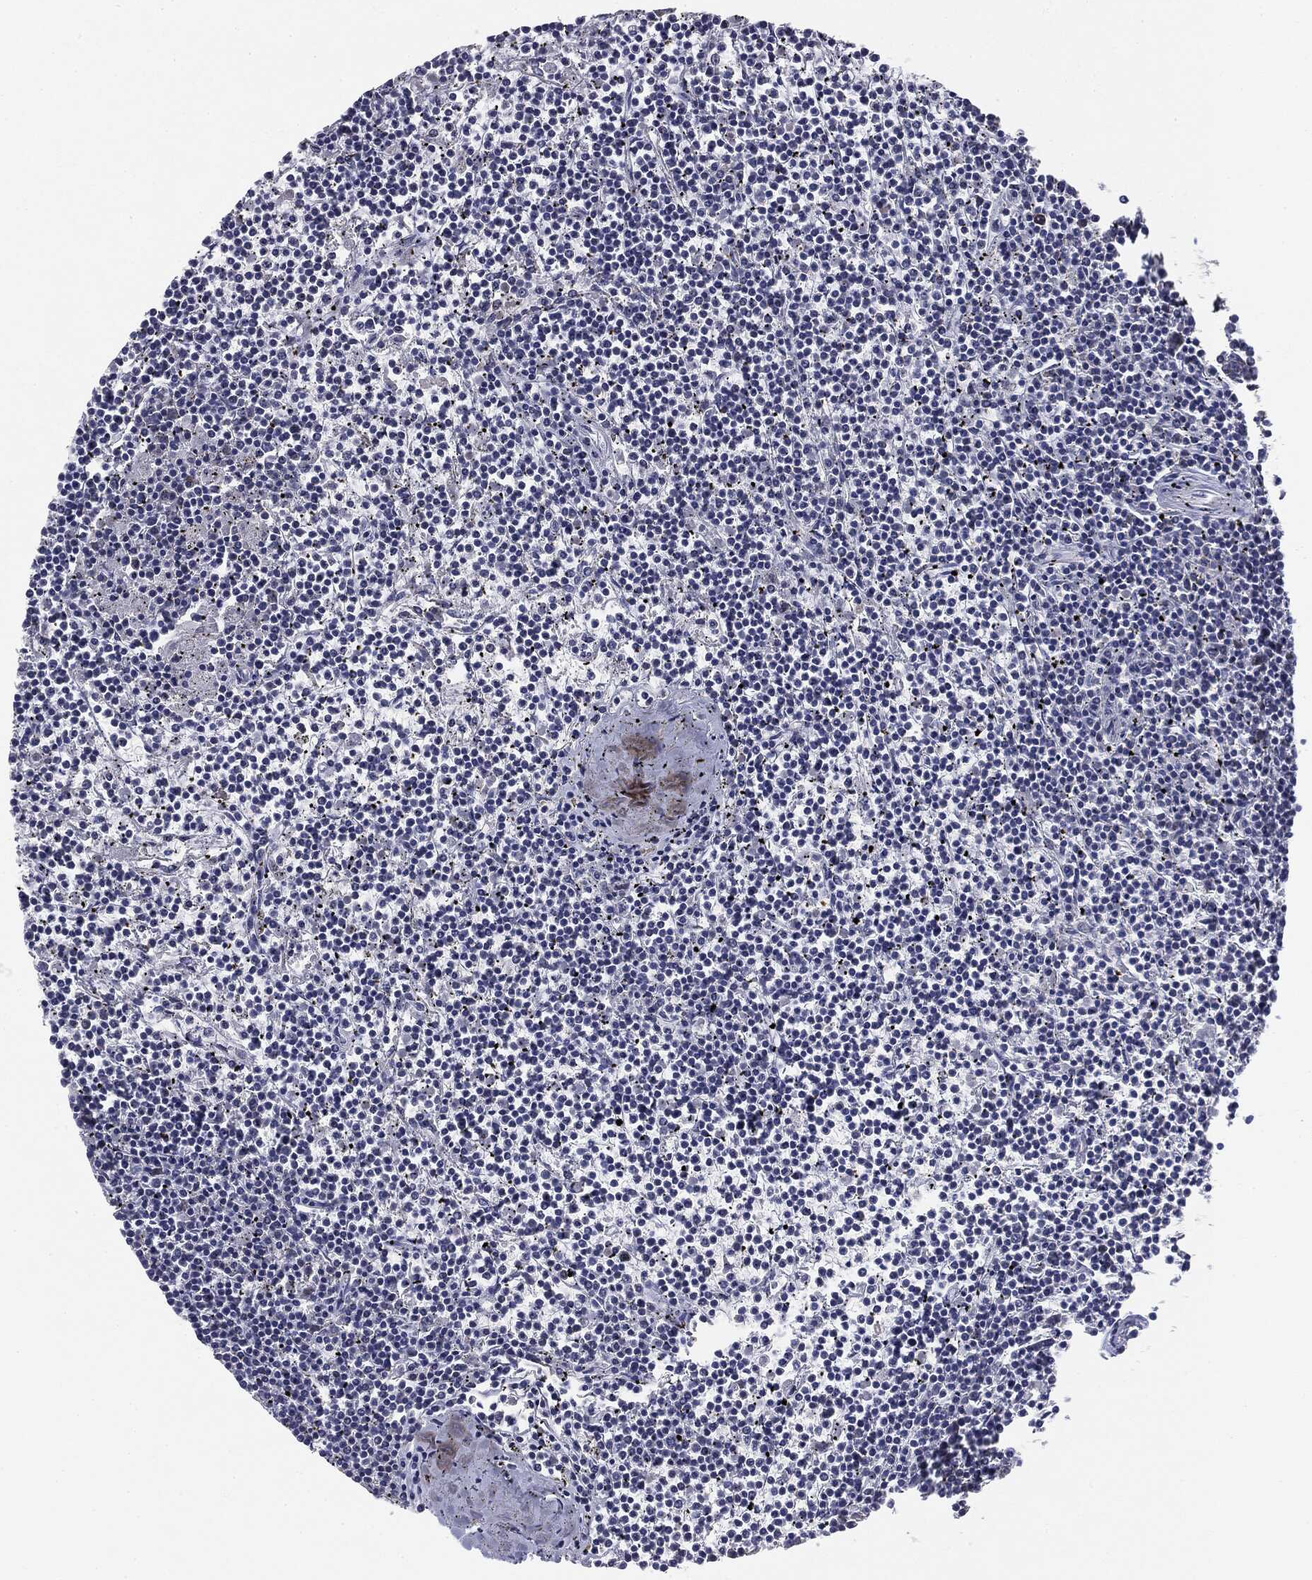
{"staining": {"intensity": "negative", "quantity": "none", "location": "none"}, "tissue": "lymphoma", "cell_type": "Tumor cells", "image_type": "cancer", "snomed": [{"axis": "morphology", "description": "Malignant lymphoma, non-Hodgkin's type, Low grade"}, {"axis": "topography", "description": "Spleen"}], "caption": "This micrograph is of lymphoma stained with immunohistochemistry (IHC) to label a protein in brown with the nuclei are counter-stained blue. There is no expression in tumor cells.", "gene": "MDC1", "patient": {"sex": "female", "age": 19}}